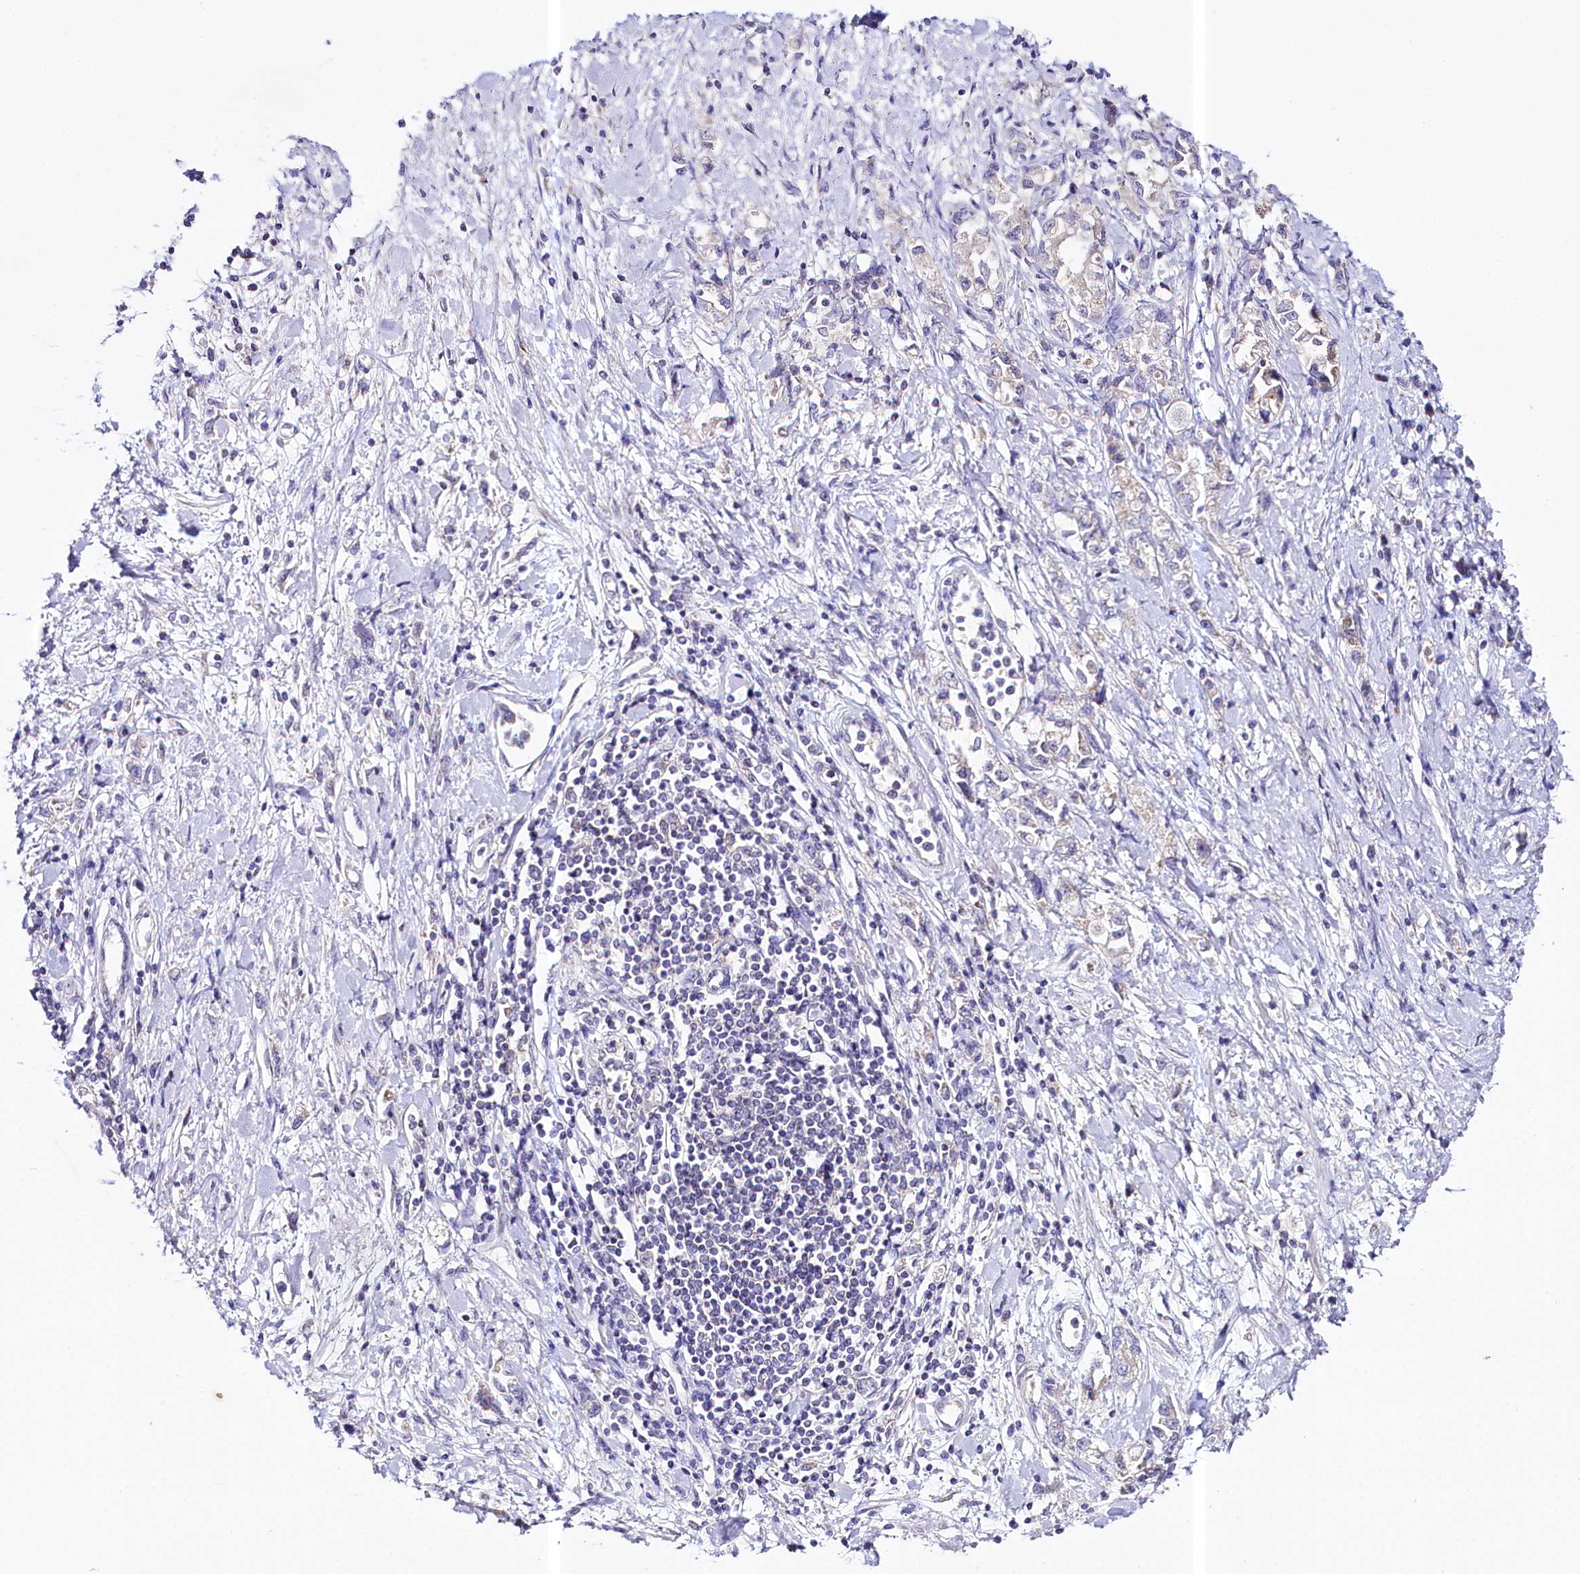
{"staining": {"intensity": "negative", "quantity": "none", "location": "none"}, "tissue": "stomach cancer", "cell_type": "Tumor cells", "image_type": "cancer", "snomed": [{"axis": "morphology", "description": "Adenocarcinoma, NOS"}, {"axis": "topography", "description": "Stomach"}], "caption": "Photomicrograph shows no protein positivity in tumor cells of stomach cancer (adenocarcinoma) tissue.", "gene": "CEP295", "patient": {"sex": "female", "age": 76}}